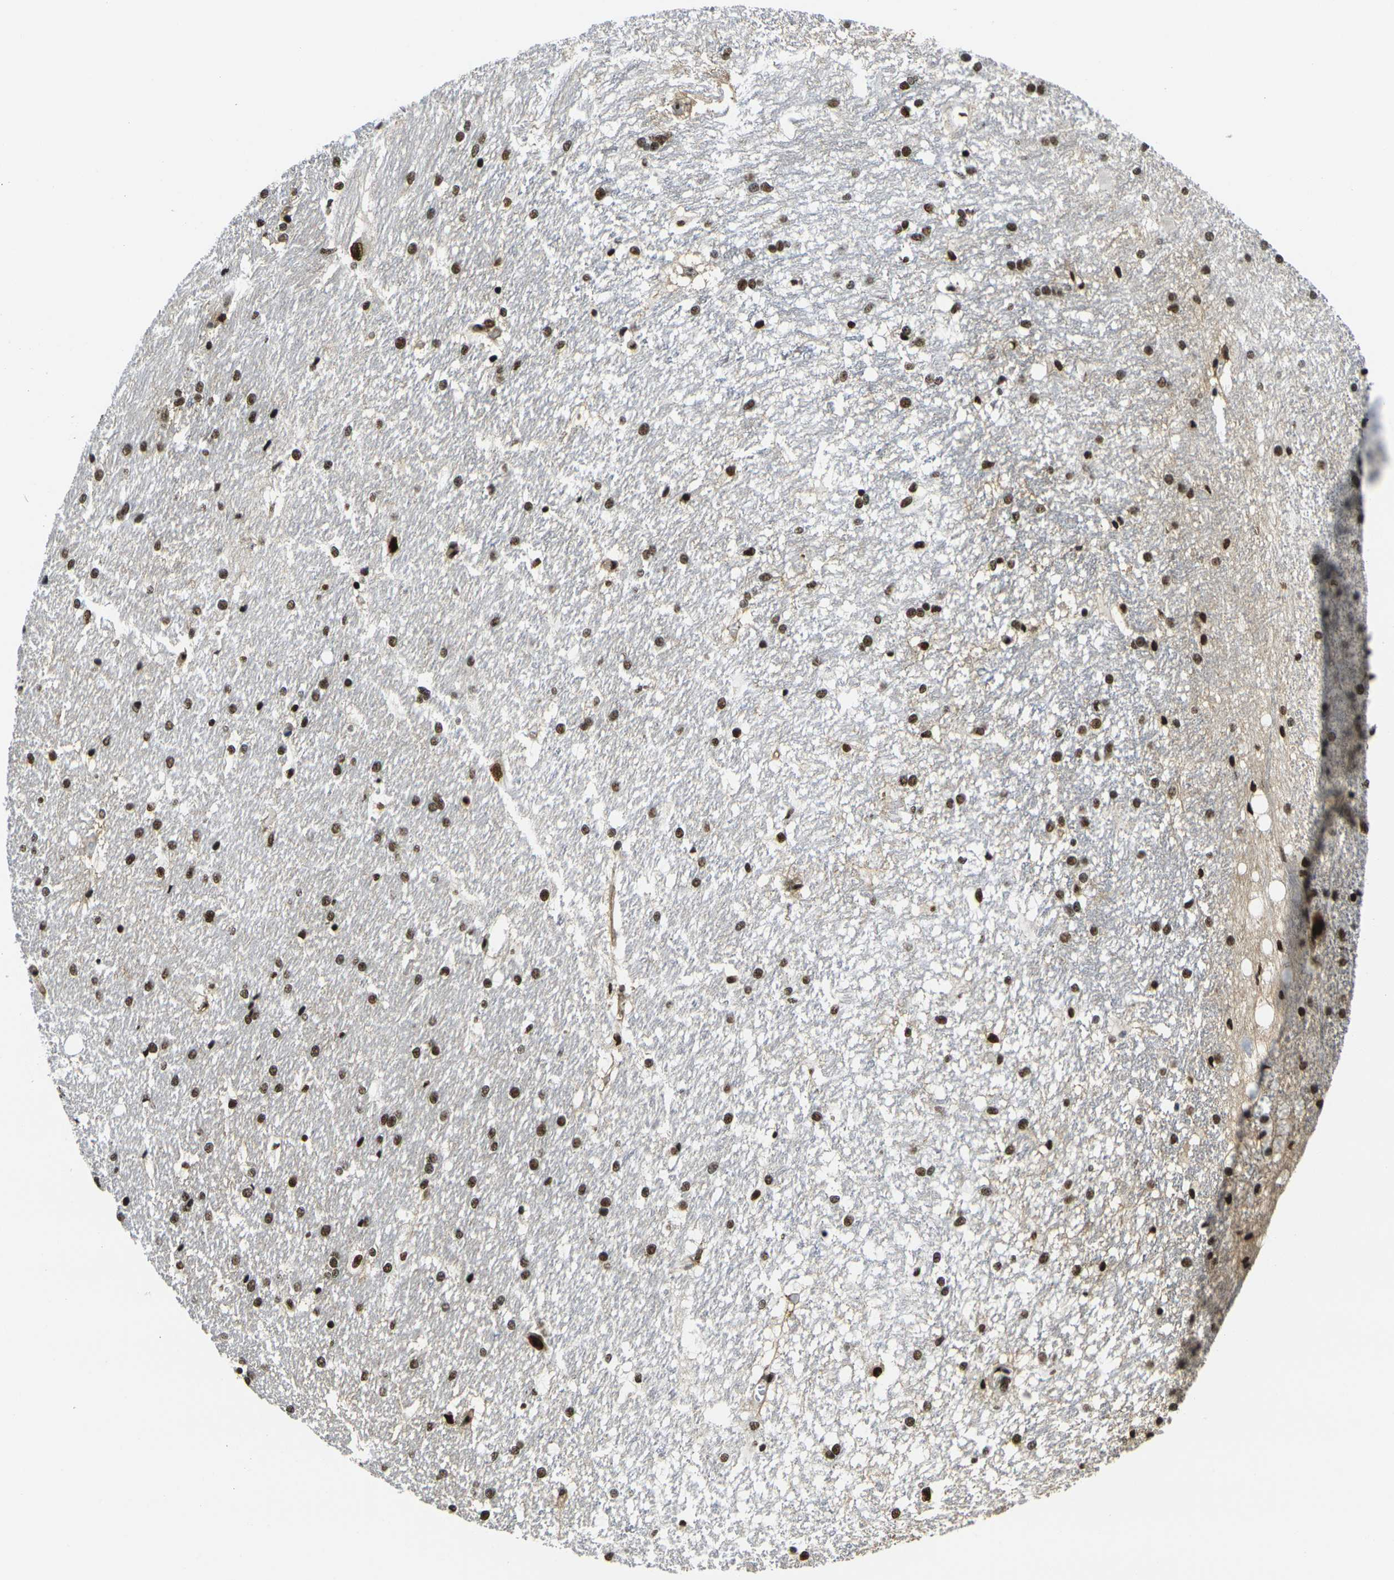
{"staining": {"intensity": "strong", "quantity": ">75%", "location": "nuclear"}, "tissue": "hippocampus", "cell_type": "Glial cells", "image_type": "normal", "snomed": [{"axis": "morphology", "description": "Normal tissue, NOS"}, {"axis": "topography", "description": "Hippocampus"}], "caption": "Protein analysis of benign hippocampus exhibits strong nuclear expression in about >75% of glial cells.", "gene": "SMARCC1", "patient": {"sex": "female", "age": 19}}